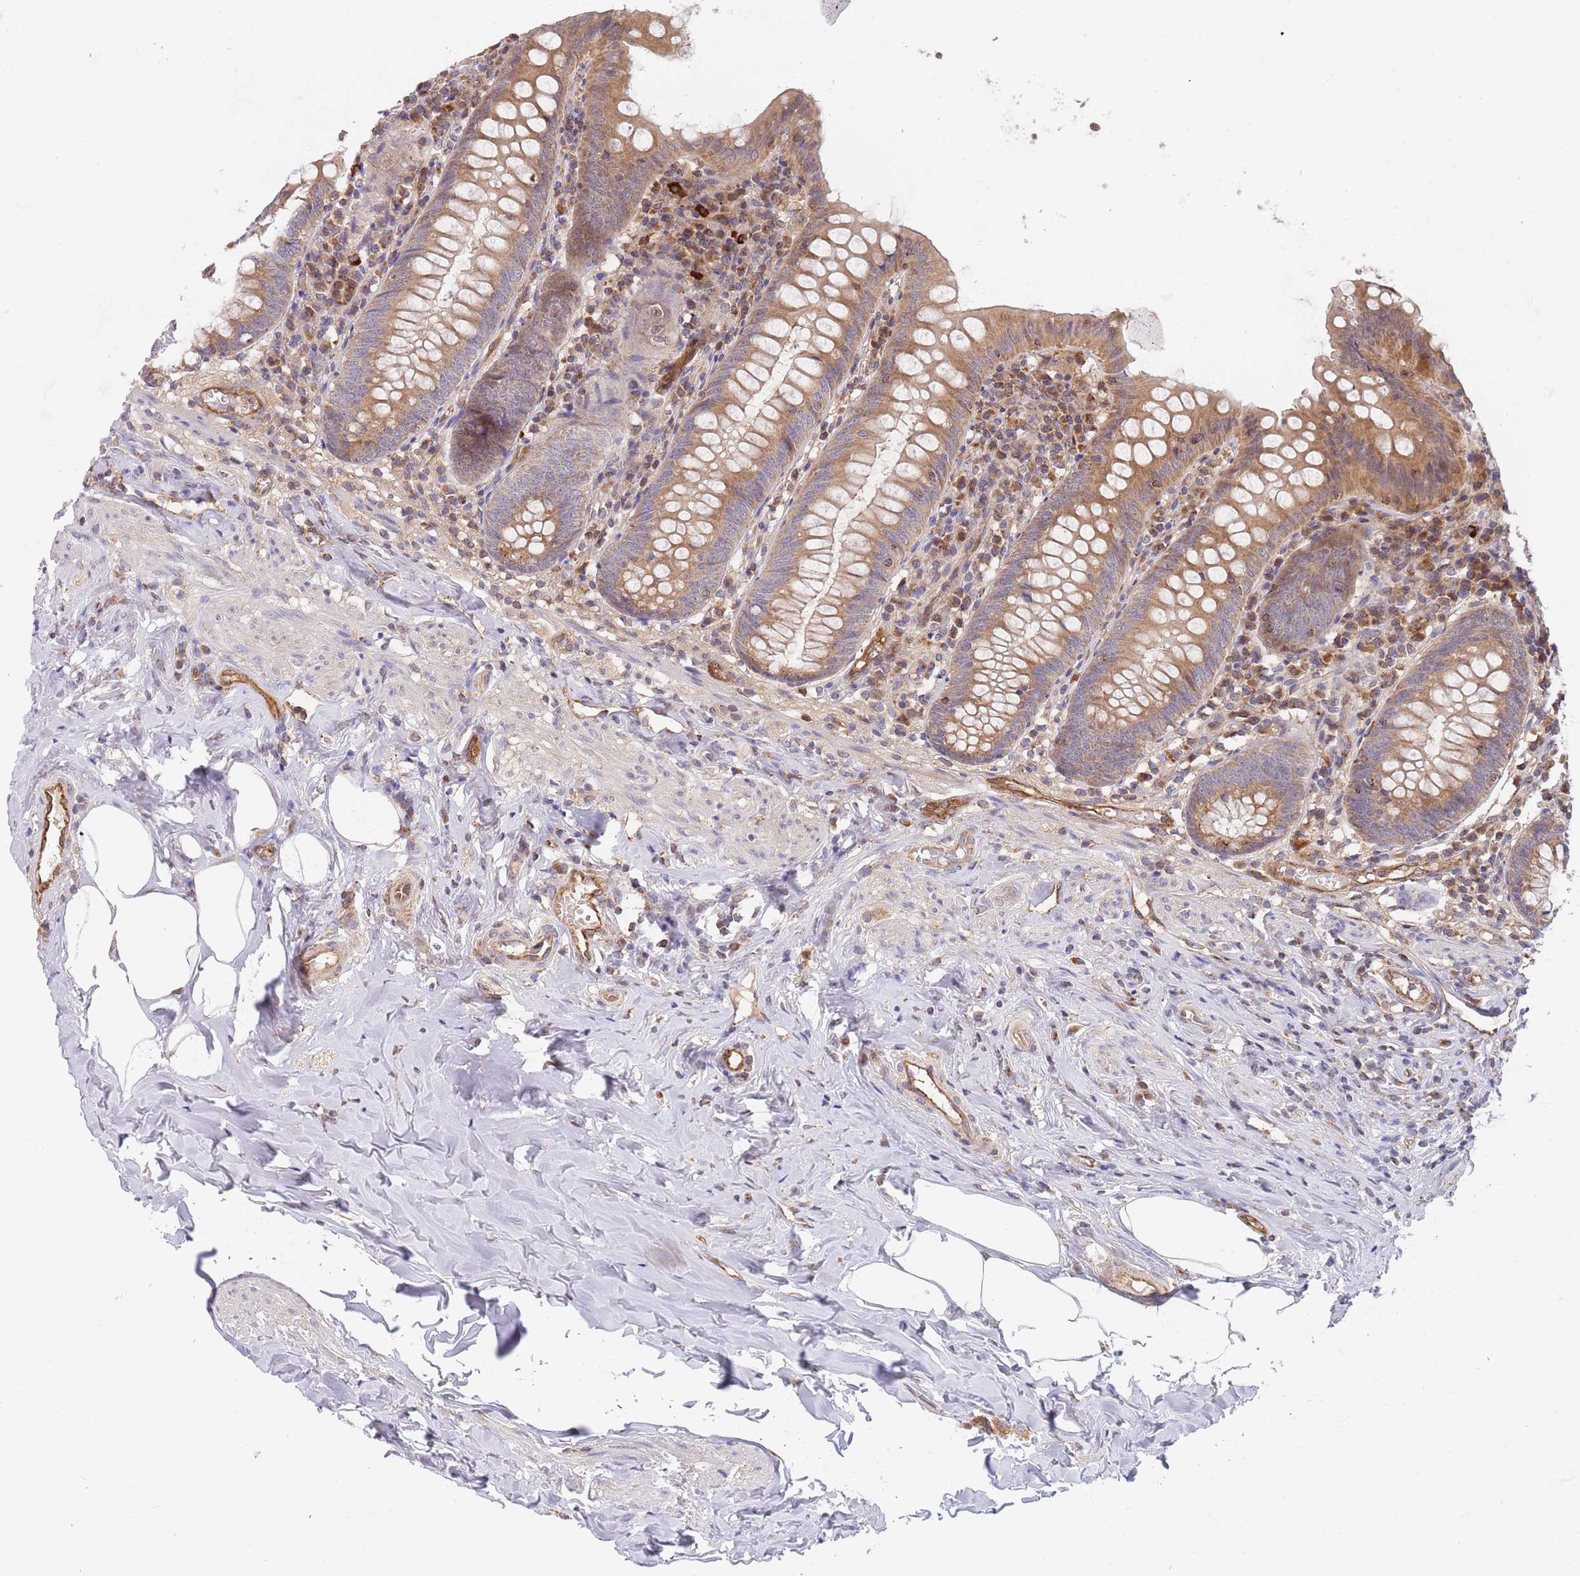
{"staining": {"intensity": "moderate", "quantity": ">75%", "location": "cytoplasmic/membranous"}, "tissue": "appendix", "cell_type": "Glandular cells", "image_type": "normal", "snomed": [{"axis": "morphology", "description": "Normal tissue, NOS"}, {"axis": "topography", "description": "Appendix"}], "caption": "Brown immunohistochemical staining in unremarkable human appendix displays moderate cytoplasmic/membranous staining in approximately >75% of glandular cells. (DAB IHC, brown staining for protein, blue staining for nuclei).", "gene": "GUK1", "patient": {"sex": "female", "age": 54}}